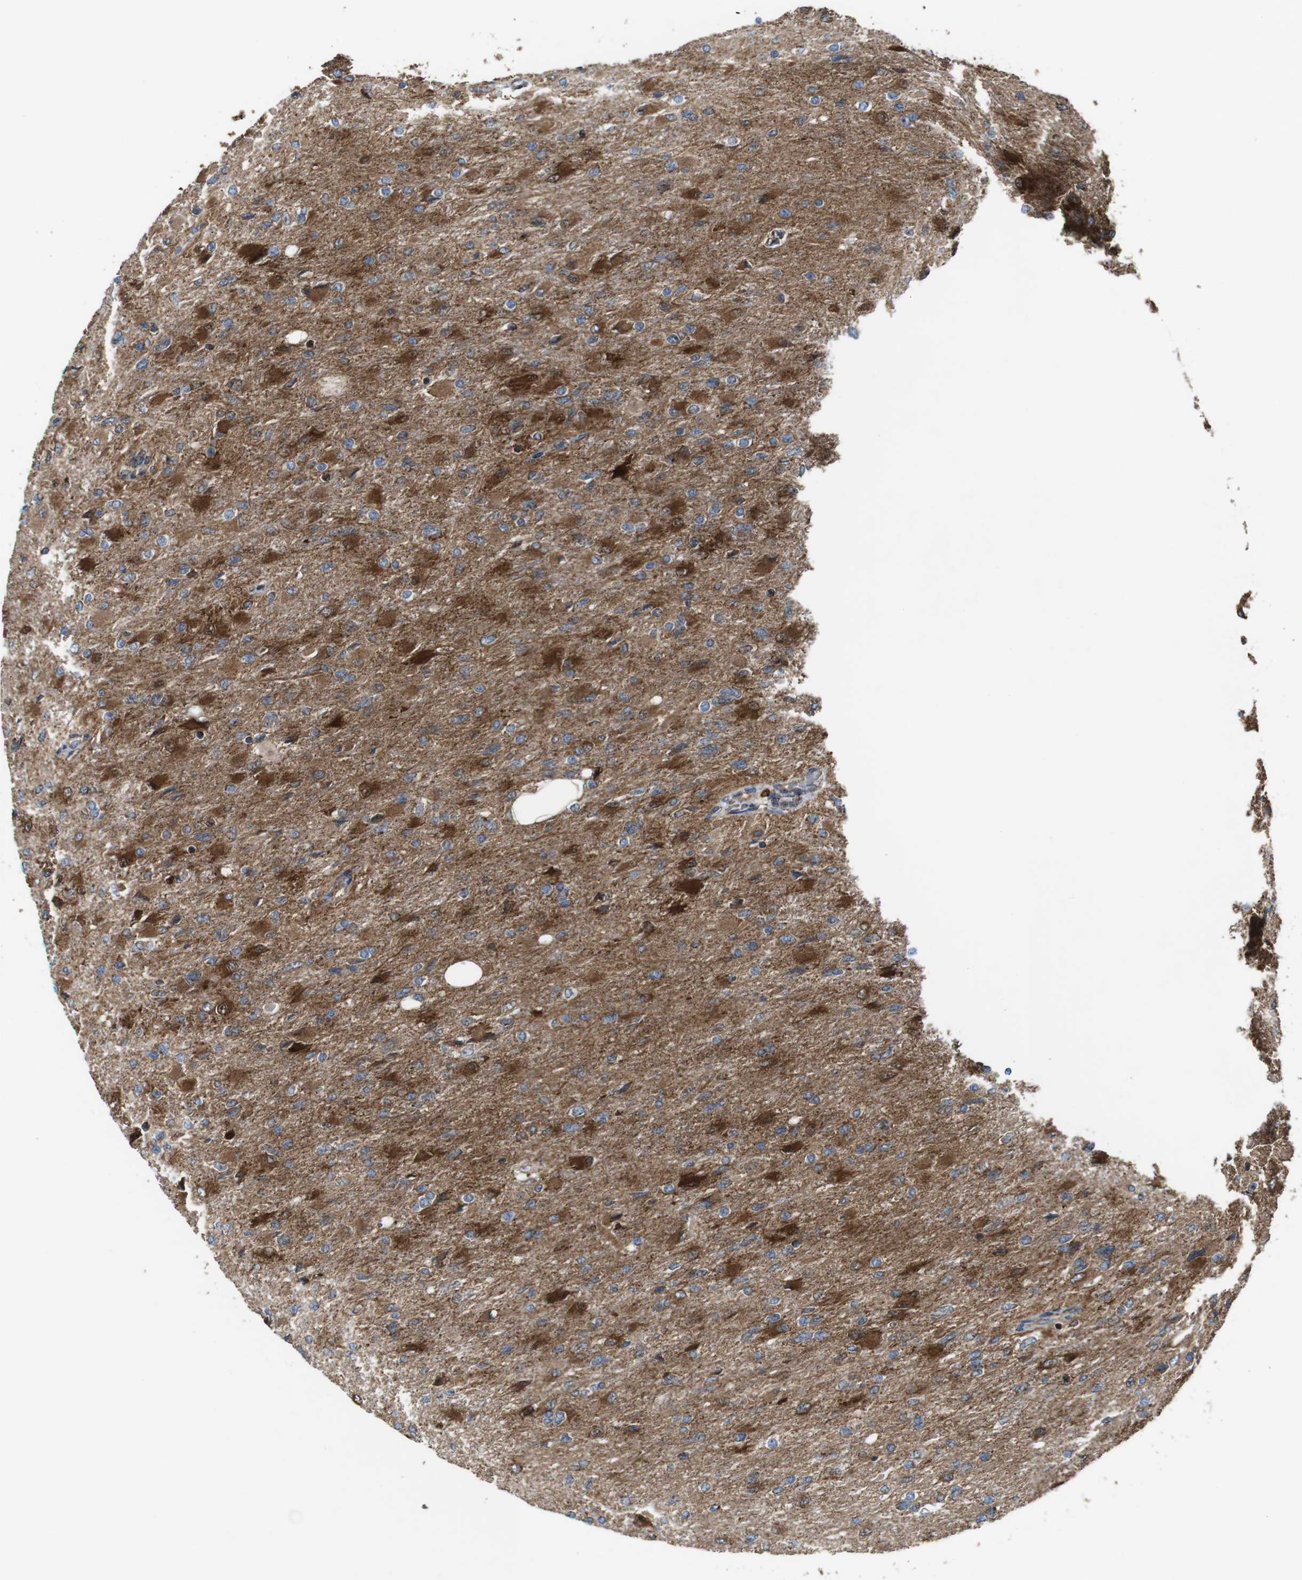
{"staining": {"intensity": "moderate", "quantity": "25%-75%", "location": "cytoplasmic/membranous"}, "tissue": "glioma", "cell_type": "Tumor cells", "image_type": "cancer", "snomed": [{"axis": "morphology", "description": "Glioma, malignant, High grade"}, {"axis": "topography", "description": "Cerebral cortex"}], "caption": "Protein expression analysis of high-grade glioma (malignant) shows moderate cytoplasmic/membranous staining in about 25%-75% of tumor cells.", "gene": "HK1", "patient": {"sex": "female", "age": 36}}